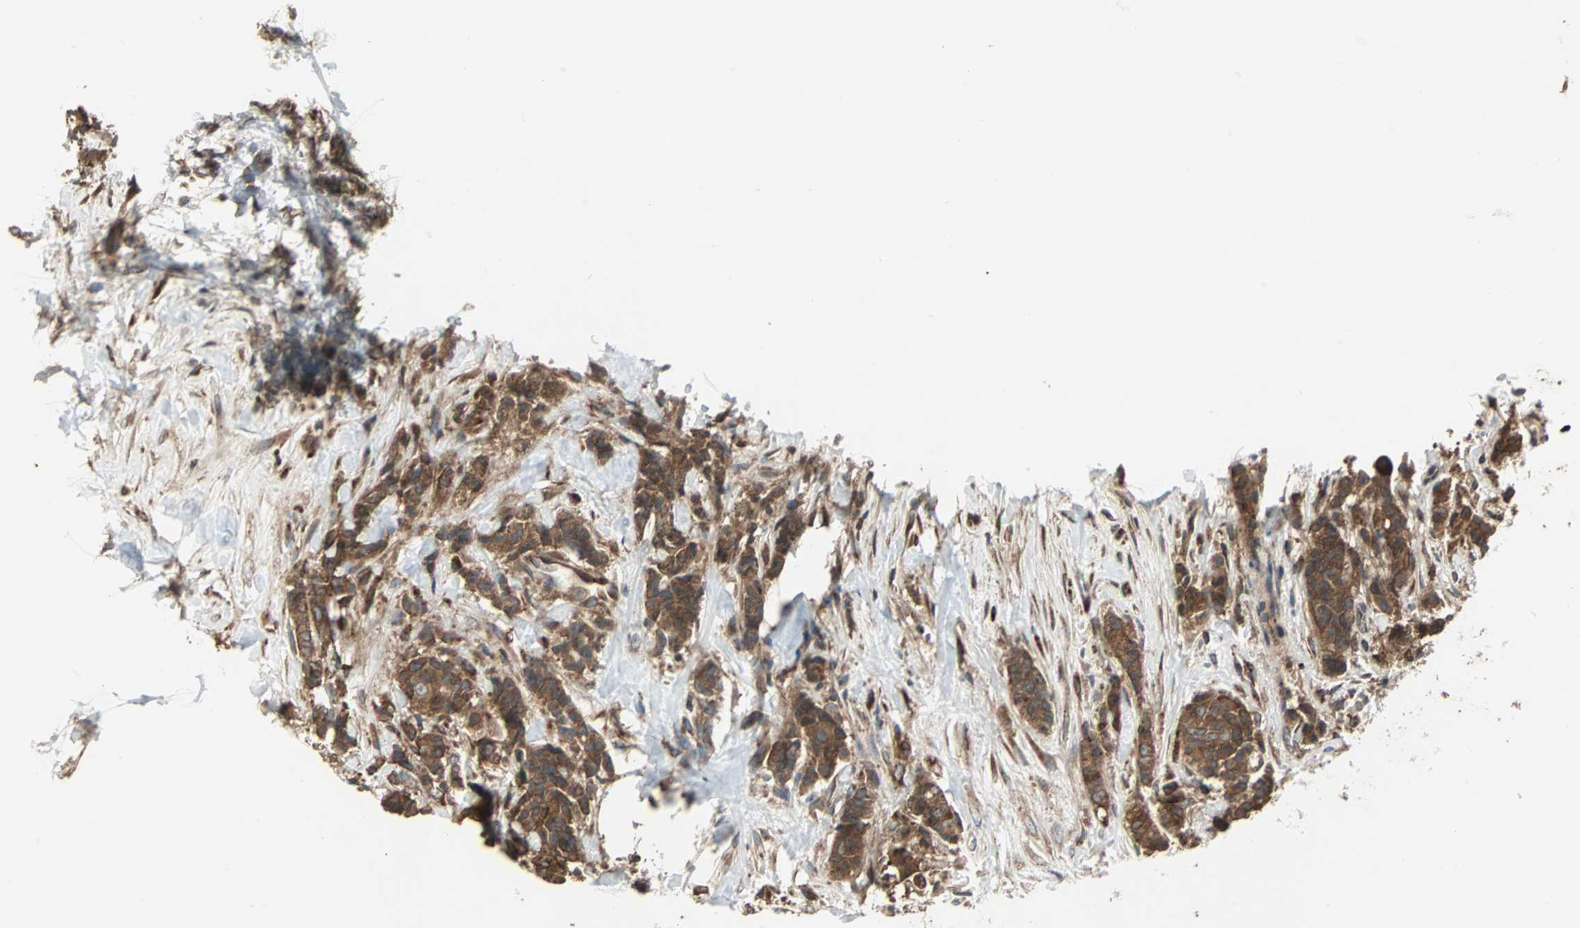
{"staining": {"intensity": "strong", "quantity": ">75%", "location": "cytoplasmic/membranous"}, "tissue": "breast cancer", "cell_type": "Tumor cells", "image_type": "cancer", "snomed": [{"axis": "morphology", "description": "Duct carcinoma"}, {"axis": "topography", "description": "Breast"}], "caption": "This histopathology image shows immunohistochemistry (IHC) staining of human breast infiltrating ductal carcinoma, with high strong cytoplasmic/membranous positivity in approximately >75% of tumor cells.", "gene": "RAB7A", "patient": {"sex": "female", "age": 40}}